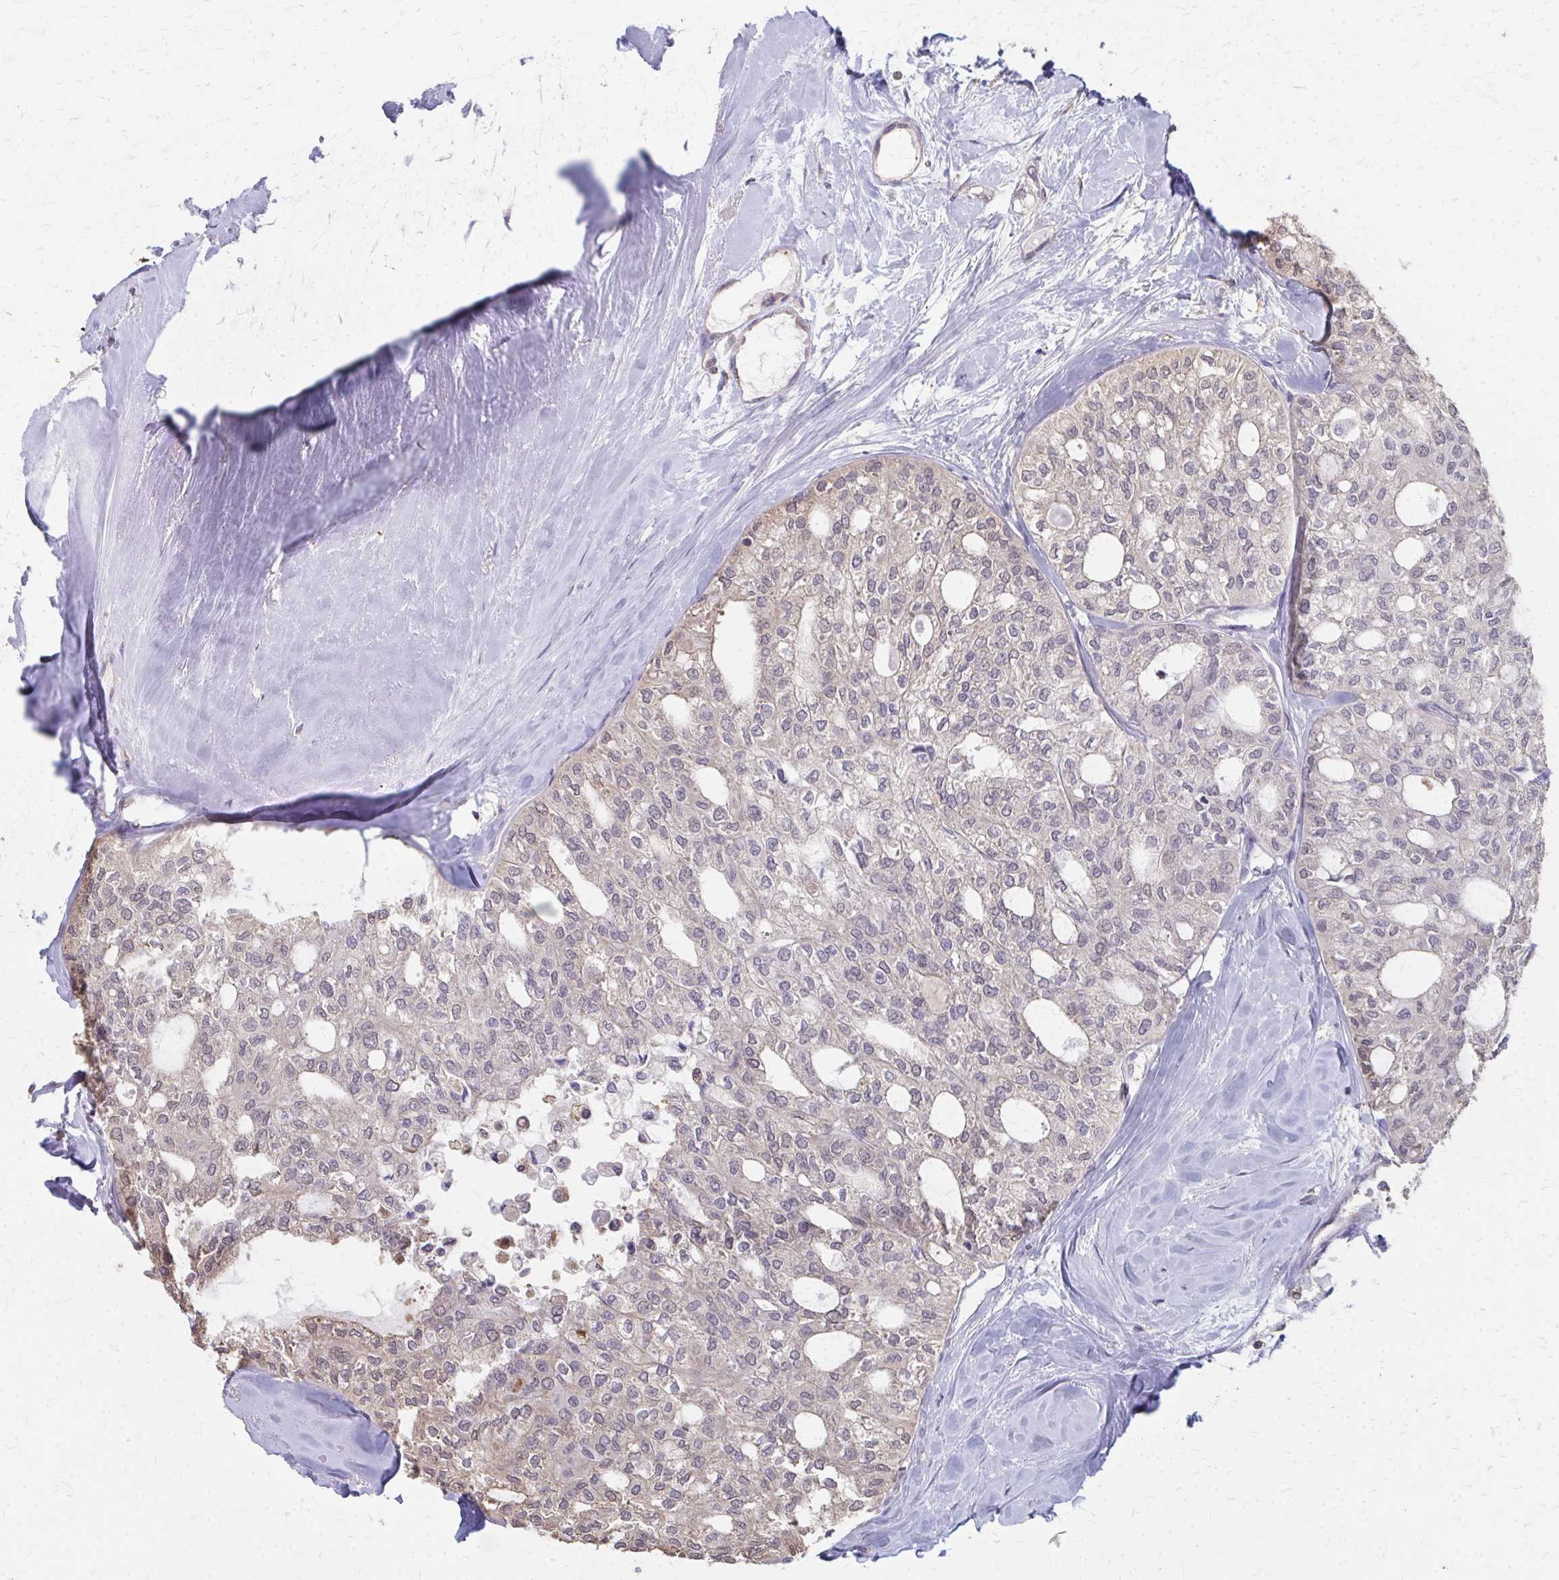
{"staining": {"intensity": "weak", "quantity": "25%-75%", "location": "cytoplasmic/membranous,nuclear"}, "tissue": "thyroid cancer", "cell_type": "Tumor cells", "image_type": "cancer", "snomed": [{"axis": "morphology", "description": "Follicular adenoma carcinoma, NOS"}, {"axis": "topography", "description": "Thyroid gland"}], "caption": "Human thyroid follicular adenoma carcinoma stained with a brown dye displays weak cytoplasmic/membranous and nuclear positive positivity in approximately 25%-75% of tumor cells.", "gene": "RABGAP1L", "patient": {"sex": "male", "age": 75}}